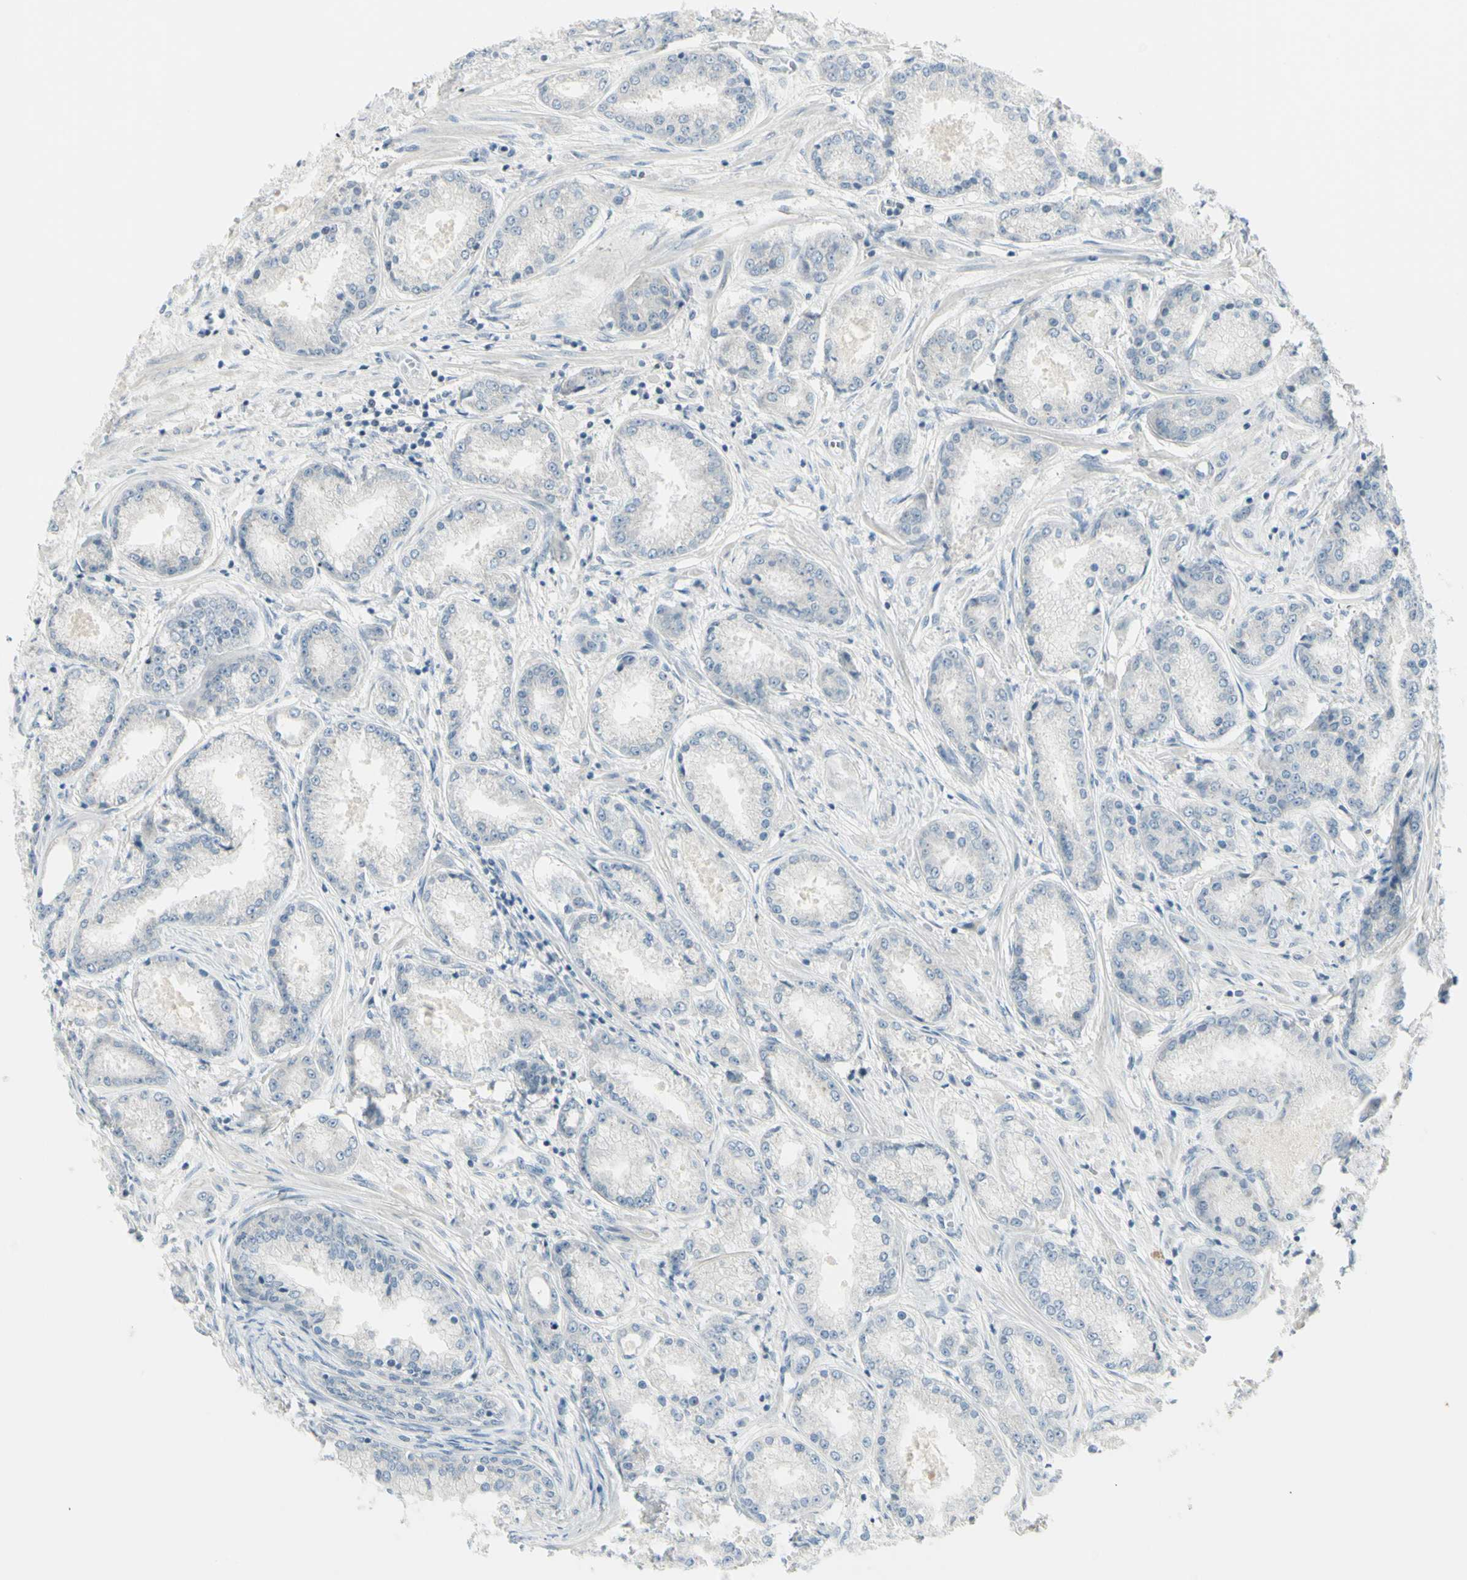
{"staining": {"intensity": "negative", "quantity": "none", "location": "none"}, "tissue": "prostate cancer", "cell_type": "Tumor cells", "image_type": "cancer", "snomed": [{"axis": "morphology", "description": "Adenocarcinoma, High grade"}, {"axis": "topography", "description": "Prostate"}], "caption": "This is a micrograph of immunohistochemistry staining of prostate adenocarcinoma (high-grade), which shows no staining in tumor cells.", "gene": "SH3GL2", "patient": {"sex": "male", "age": 59}}